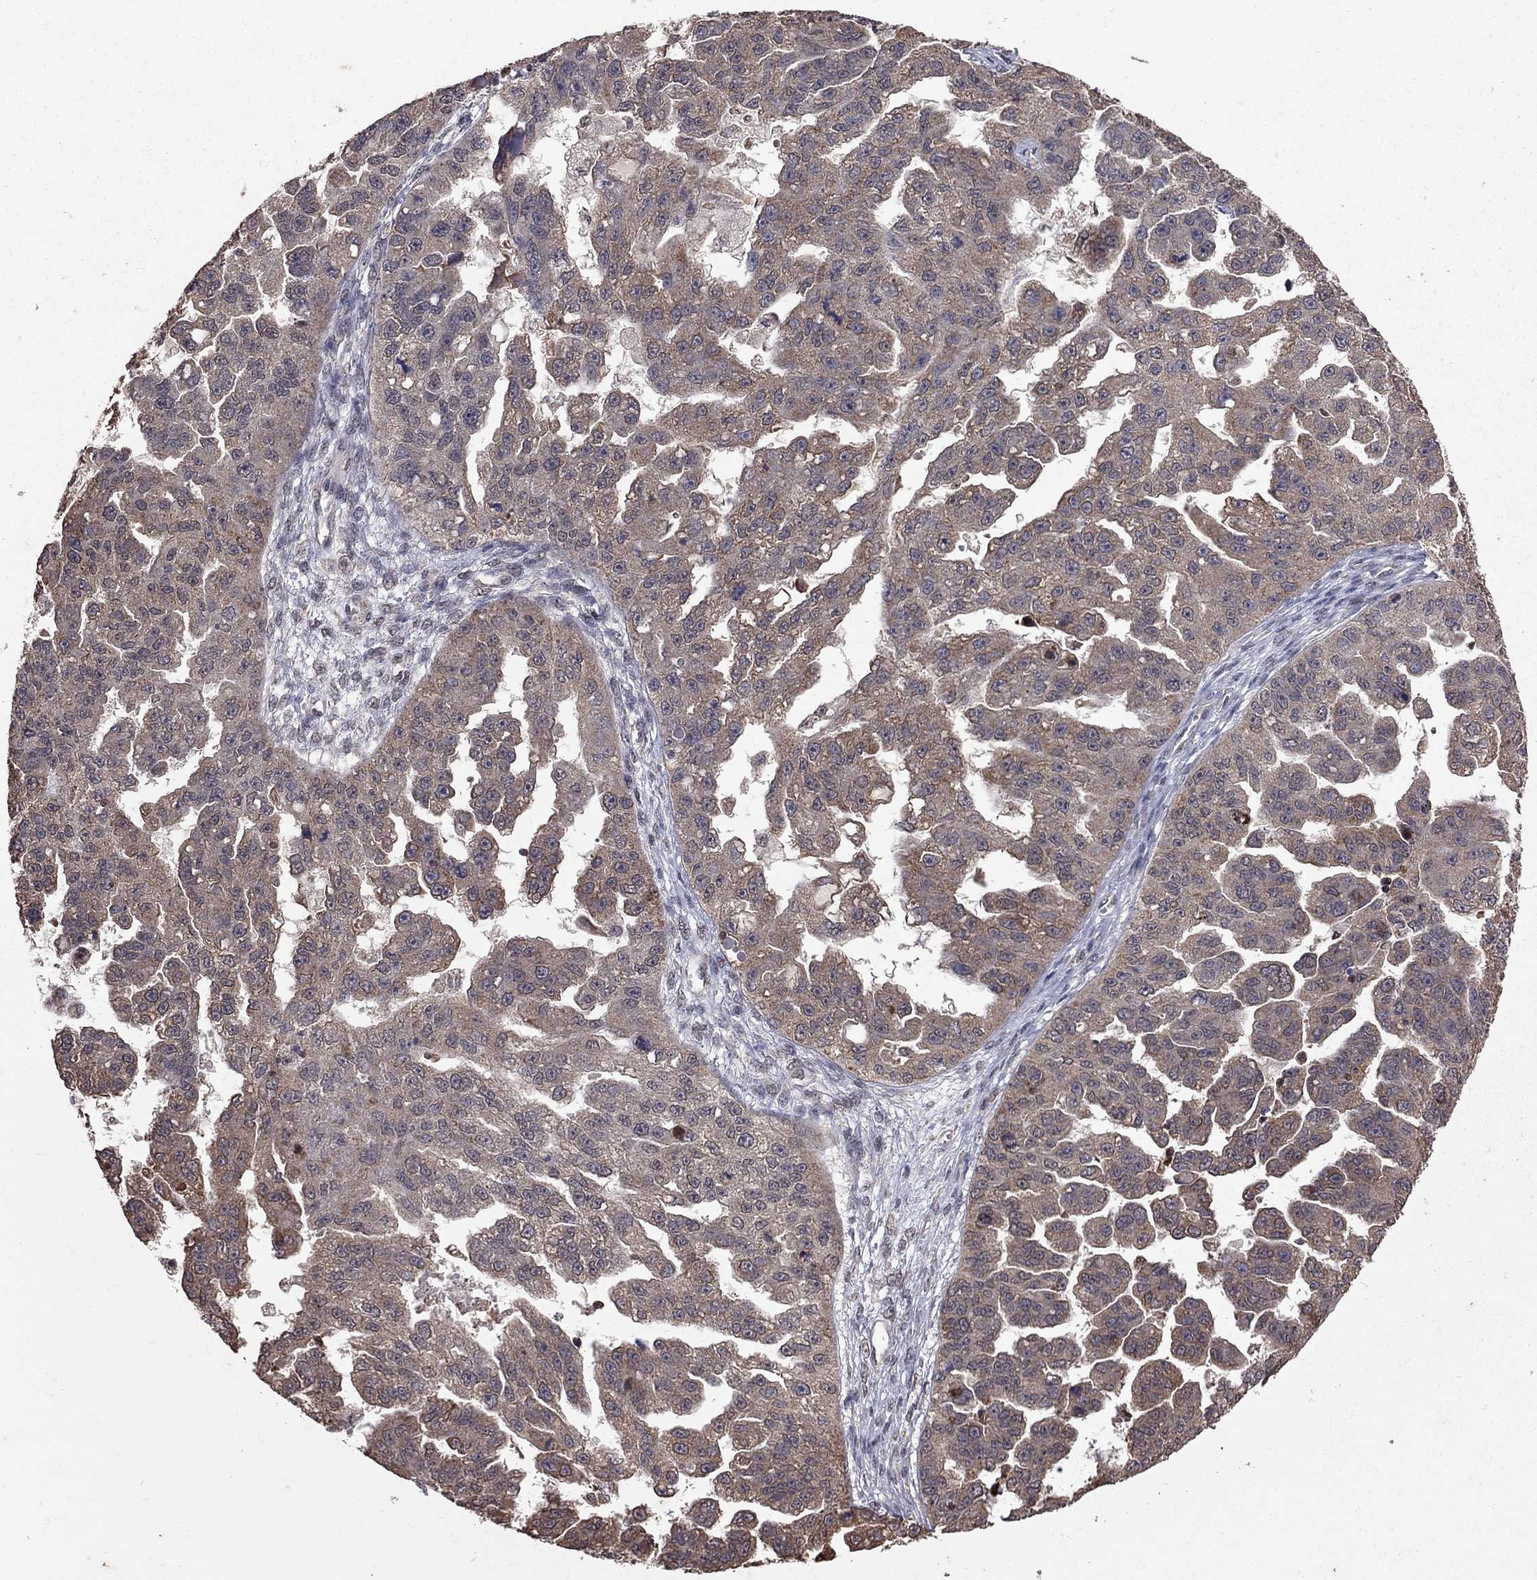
{"staining": {"intensity": "moderate", "quantity": ">75%", "location": "cytoplasmic/membranous"}, "tissue": "ovarian cancer", "cell_type": "Tumor cells", "image_type": "cancer", "snomed": [{"axis": "morphology", "description": "Cystadenocarcinoma, serous, NOS"}, {"axis": "topography", "description": "Ovary"}], "caption": "A medium amount of moderate cytoplasmic/membranous positivity is present in approximately >75% of tumor cells in ovarian serous cystadenocarcinoma tissue.", "gene": "TSNARE1", "patient": {"sex": "female", "age": 58}}